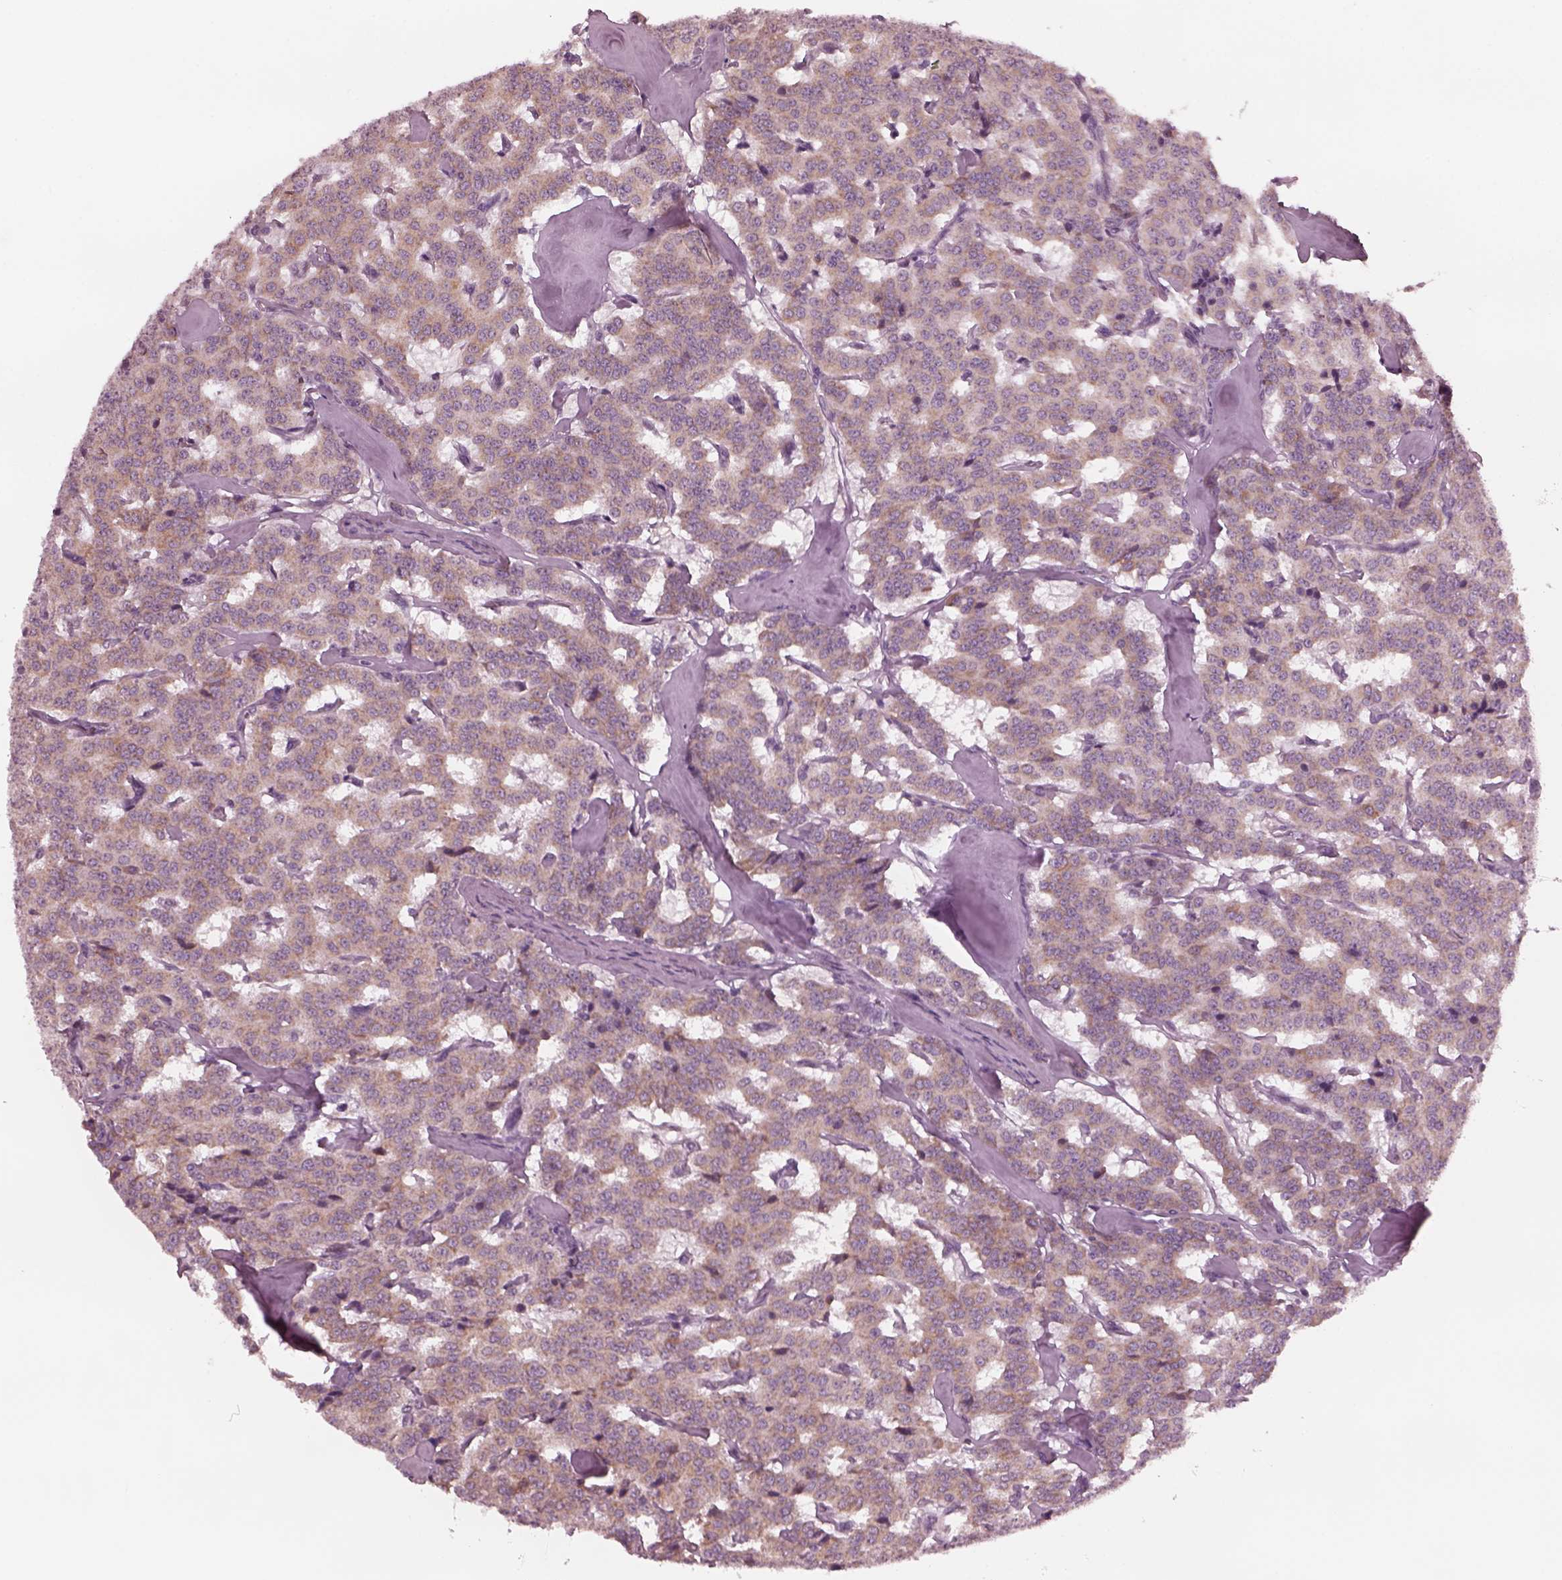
{"staining": {"intensity": "moderate", "quantity": "25%-75%", "location": "cytoplasmic/membranous"}, "tissue": "carcinoid", "cell_type": "Tumor cells", "image_type": "cancer", "snomed": [{"axis": "morphology", "description": "Carcinoid, malignant, NOS"}, {"axis": "topography", "description": "Lung"}], "caption": "Human carcinoid stained with a brown dye exhibits moderate cytoplasmic/membranous positive positivity in about 25%-75% of tumor cells.", "gene": "CELSR3", "patient": {"sex": "female", "age": 46}}